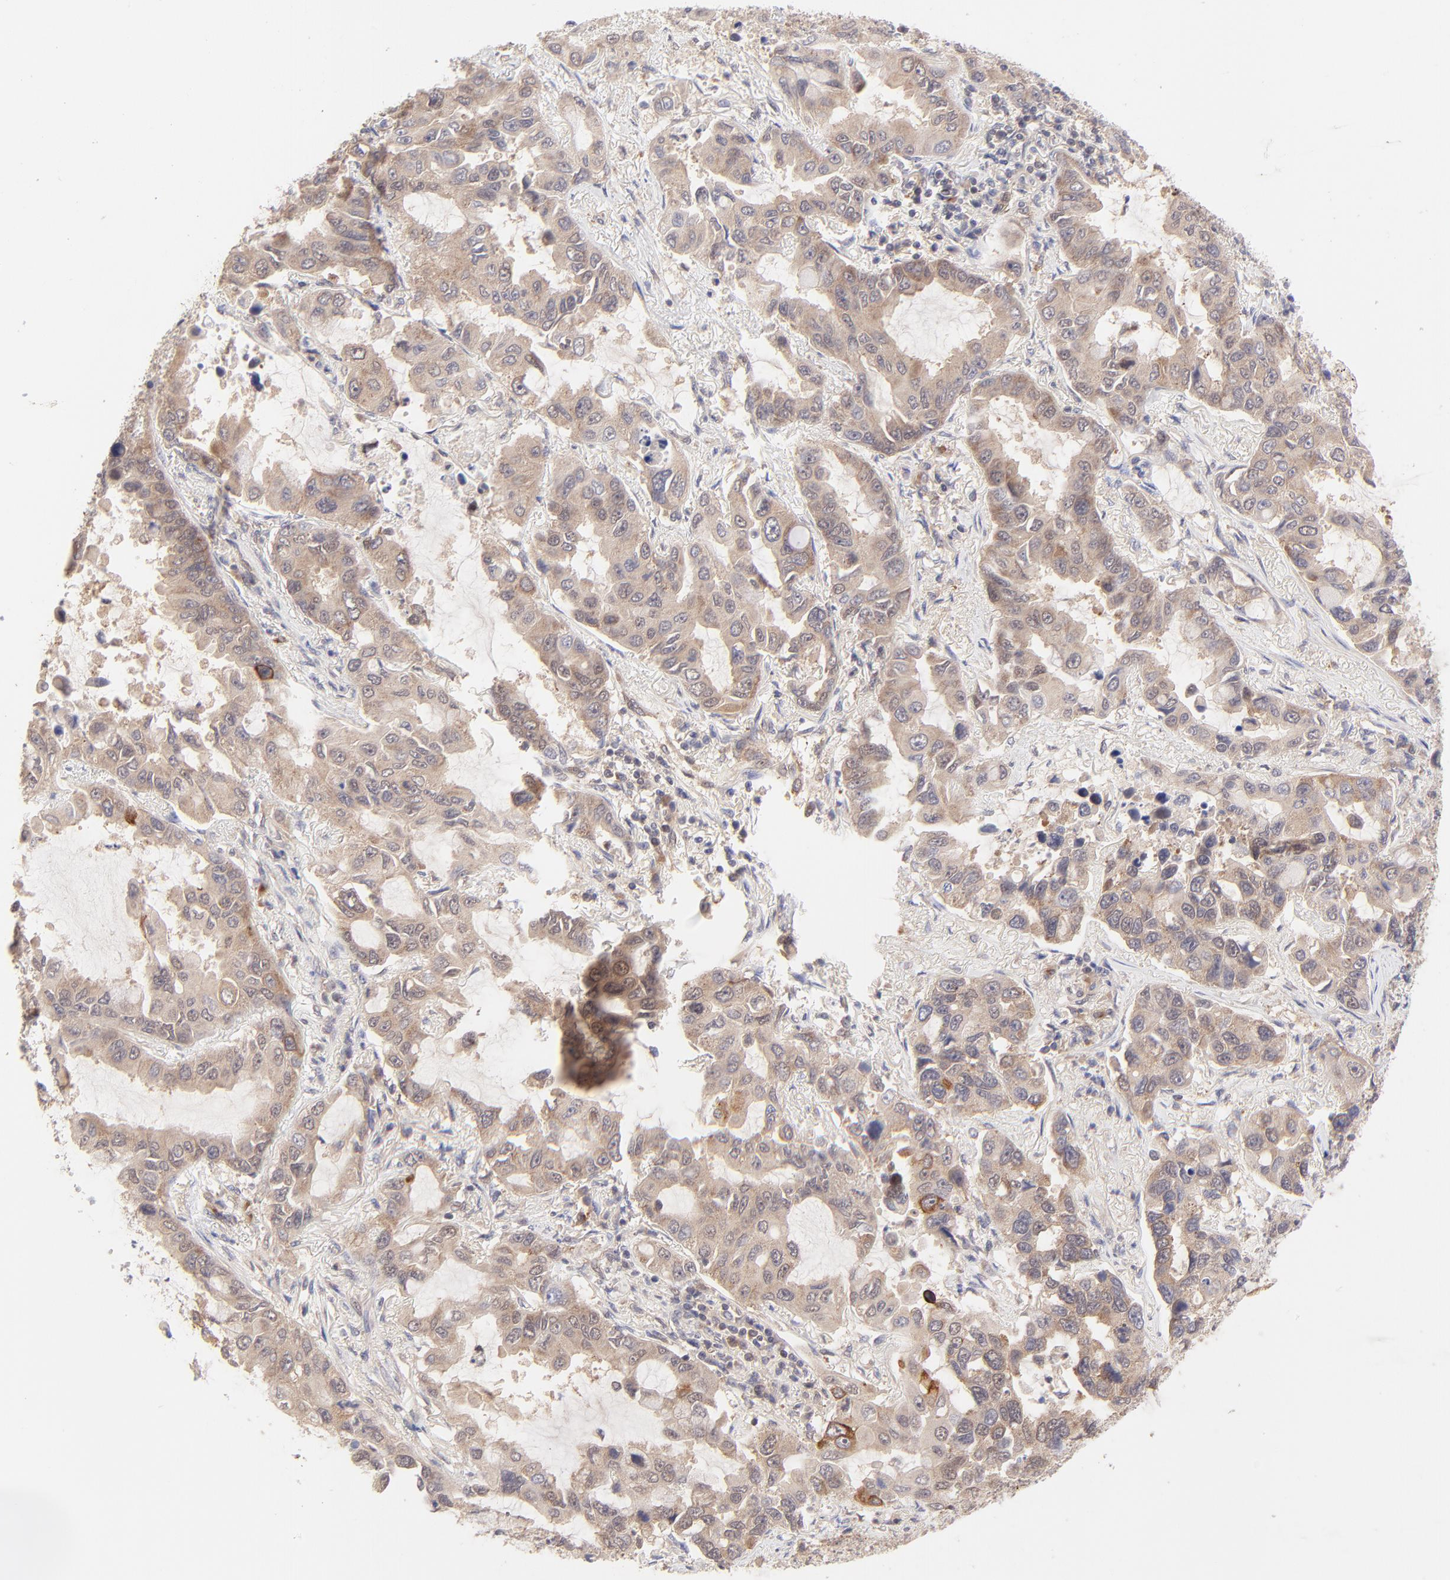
{"staining": {"intensity": "moderate", "quantity": "25%-75%", "location": "cytoplasmic/membranous"}, "tissue": "lung cancer", "cell_type": "Tumor cells", "image_type": "cancer", "snomed": [{"axis": "morphology", "description": "Adenocarcinoma, NOS"}, {"axis": "topography", "description": "Lung"}], "caption": "The immunohistochemical stain shows moderate cytoplasmic/membranous staining in tumor cells of adenocarcinoma (lung) tissue.", "gene": "TNRC6B", "patient": {"sex": "male", "age": 64}}